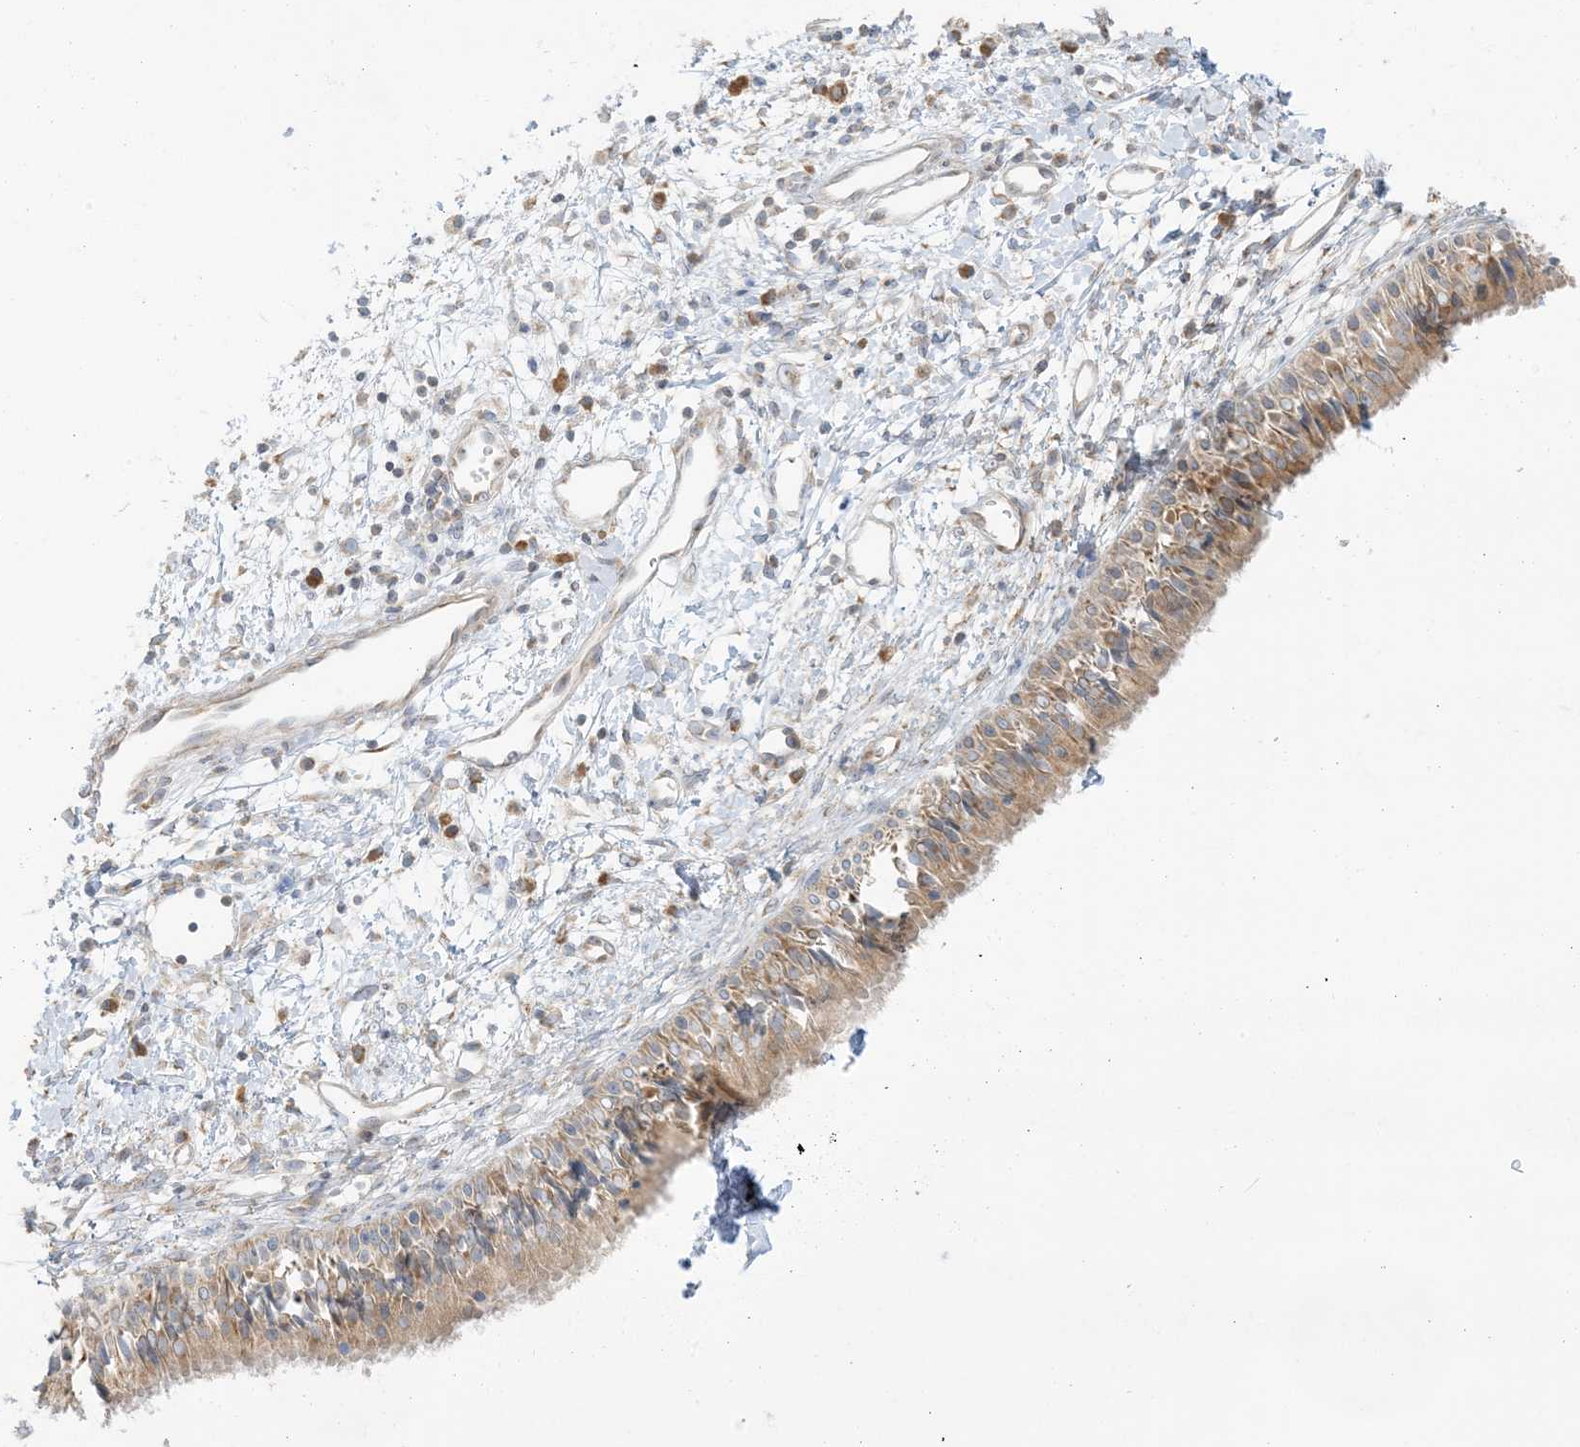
{"staining": {"intensity": "weak", "quantity": ">75%", "location": "cytoplasmic/membranous"}, "tissue": "nasopharynx", "cell_type": "Respiratory epithelial cells", "image_type": "normal", "snomed": [{"axis": "morphology", "description": "Normal tissue, NOS"}, {"axis": "topography", "description": "Nasopharynx"}], "caption": "About >75% of respiratory epithelial cells in benign nasopharynx show weak cytoplasmic/membranous protein positivity as visualized by brown immunohistochemical staining.", "gene": "RPP40", "patient": {"sex": "male", "age": 22}}